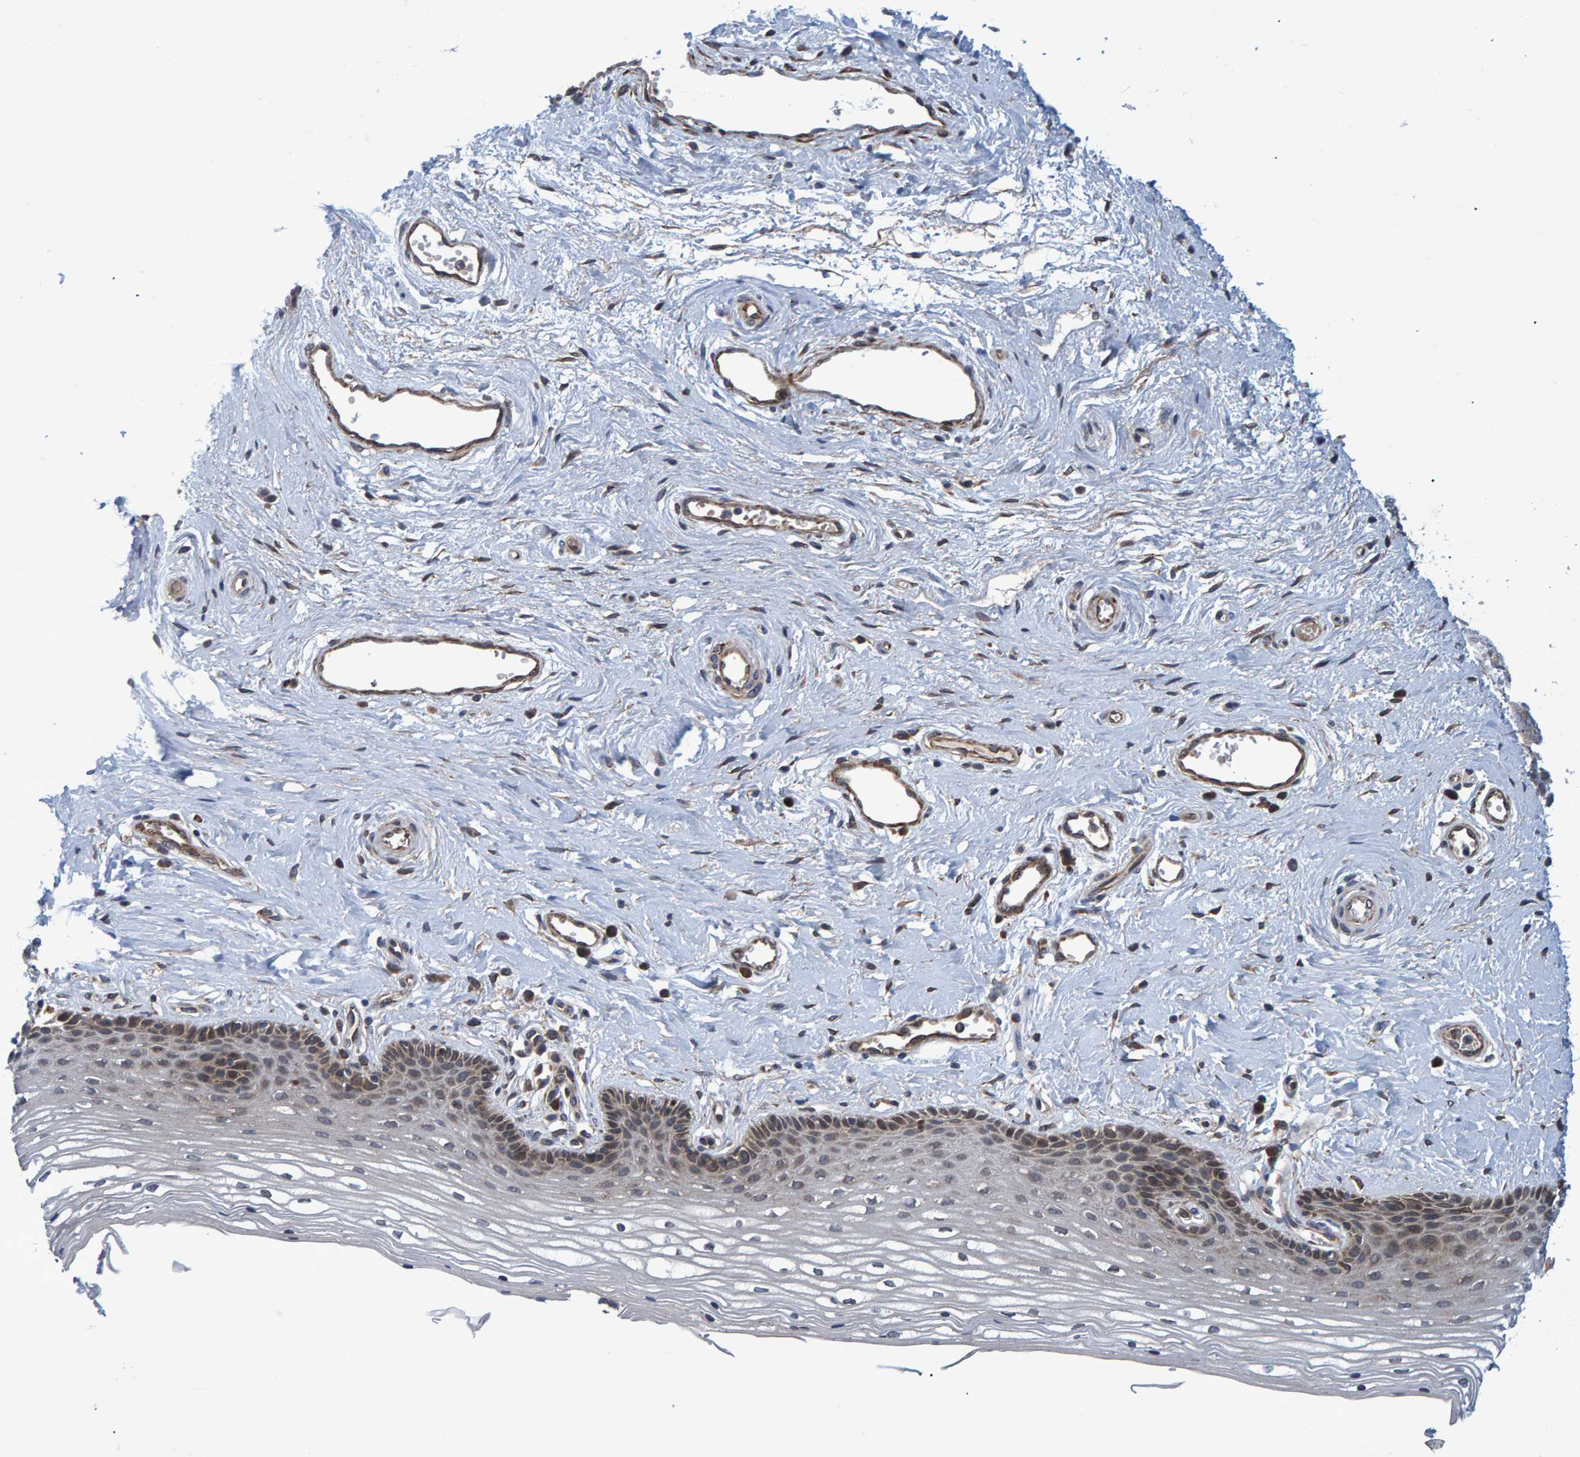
{"staining": {"intensity": "weak", "quantity": "<25%", "location": "cytoplasmic/membranous"}, "tissue": "vagina", "cell_type": "Squamous epithelial cells", "image_type": "normal", "snomed": [{"axis": "morphology", "description": "Normal tissue, NOS"}, {"axis": "topography", "description": "Vagina"}], "caption": "The histopathology image exhibits no significant expression in squamous epithelial cells of vagina. The staining is performed using DAB (3,3'-diaminobenzidine) brown chromogen with nuclei counter-stained in using hematoxylin.", "gene": "ATP6V1H", "patient": {"sex": "female", "age": 46}}